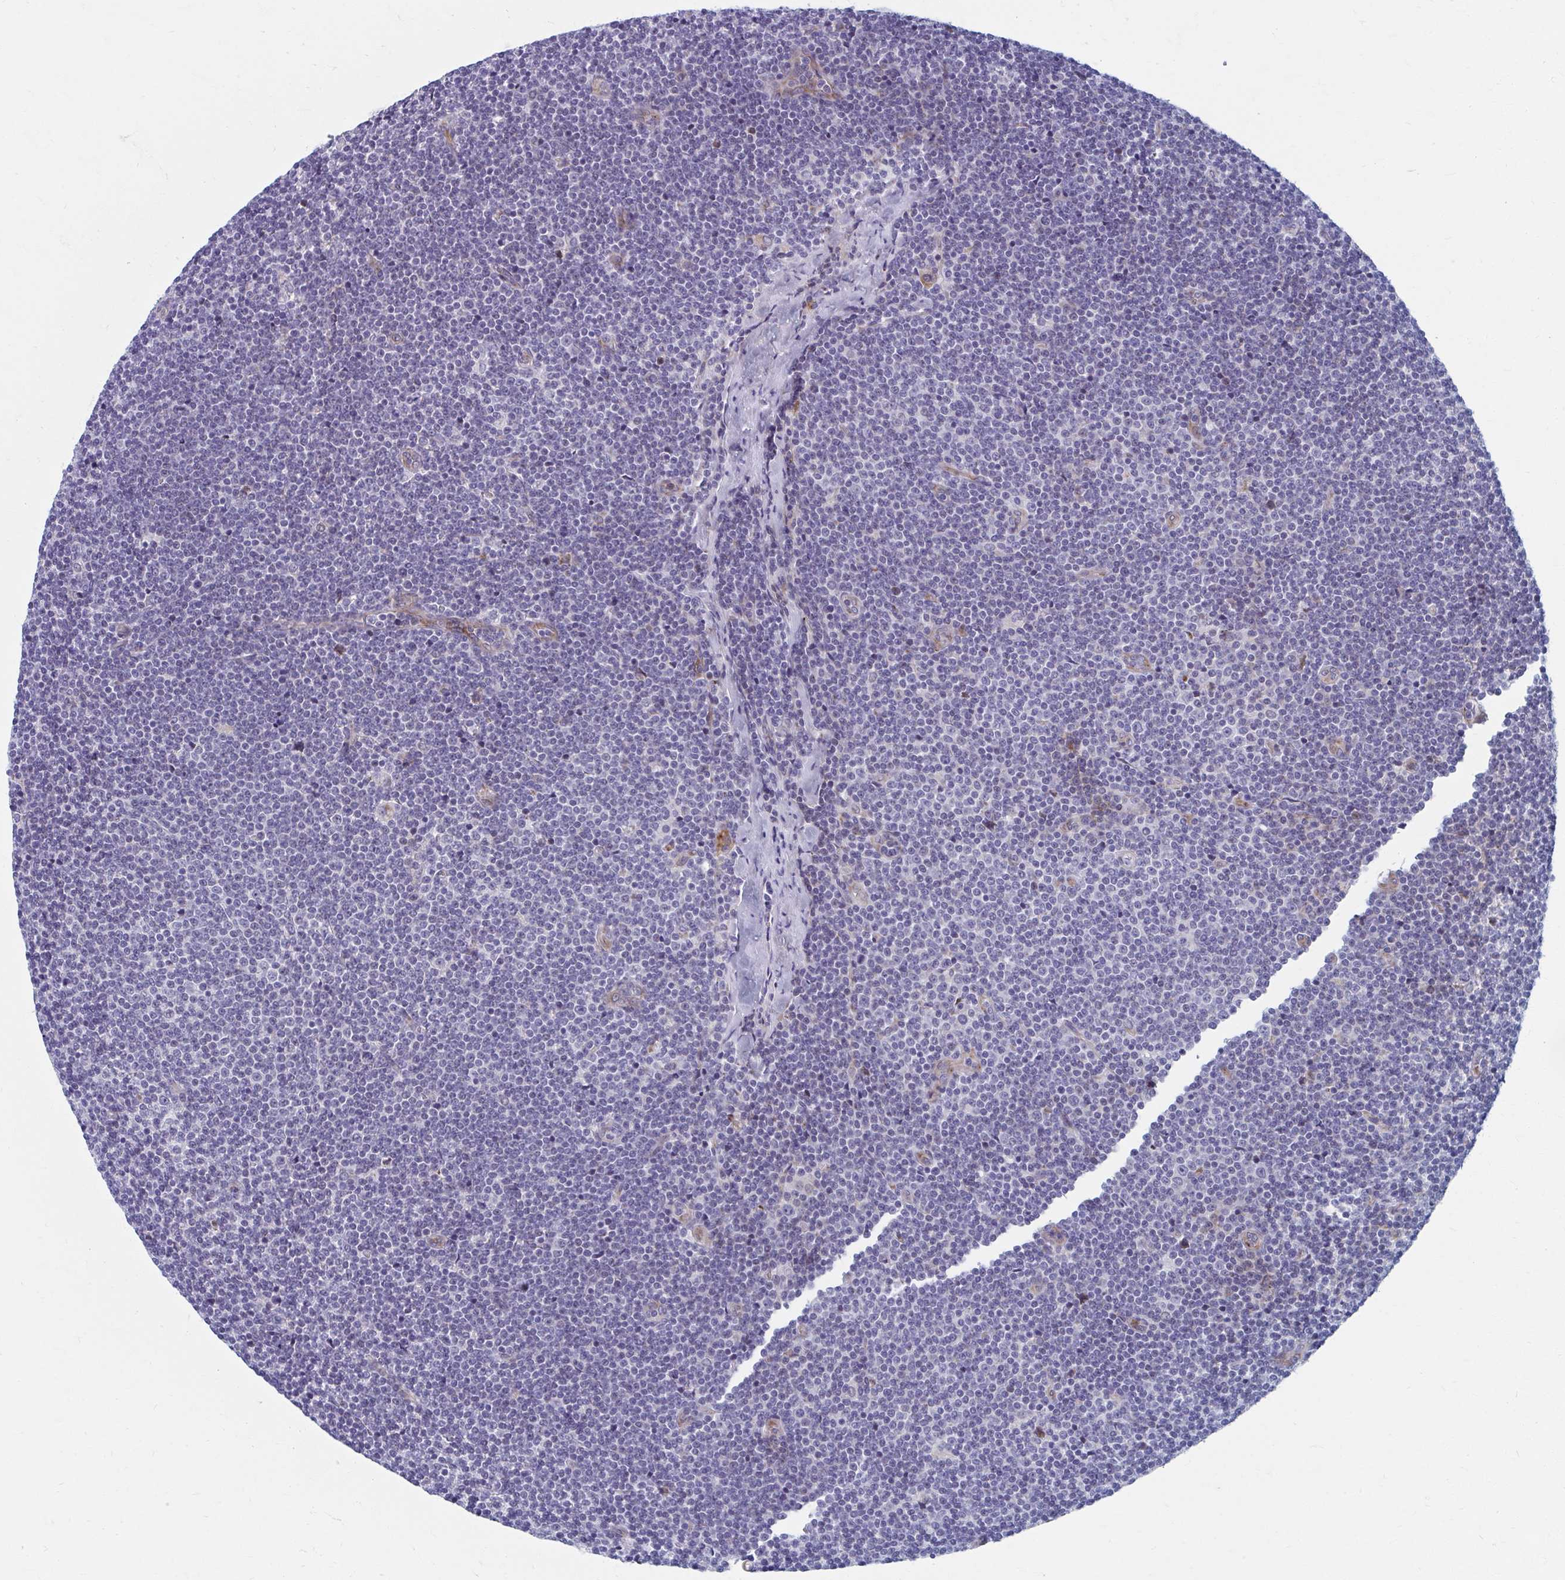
{"staining": {"intensity": "negative", "quantity": "none", "location": "none"}, "tissue": "lymphoma", "cell_type": "Tumor cells", "image_type": "cancer", "snomed": [{"axis": "morphology", "description": "Malignant lymphoma, non-Hodgkin's type, Low grade"}, {"axis": "topography", "description": "Lymph node"}], "caption": "Low-grade malignant lymphoma, non-Hodgkin's type was stained to show a protein in brown. There is no significant positivity in tumor cells. (DAB immunohistochemistry, high magnification).", "gene": "OLFM2", "patient": {"sex": "male", "age": 48}}